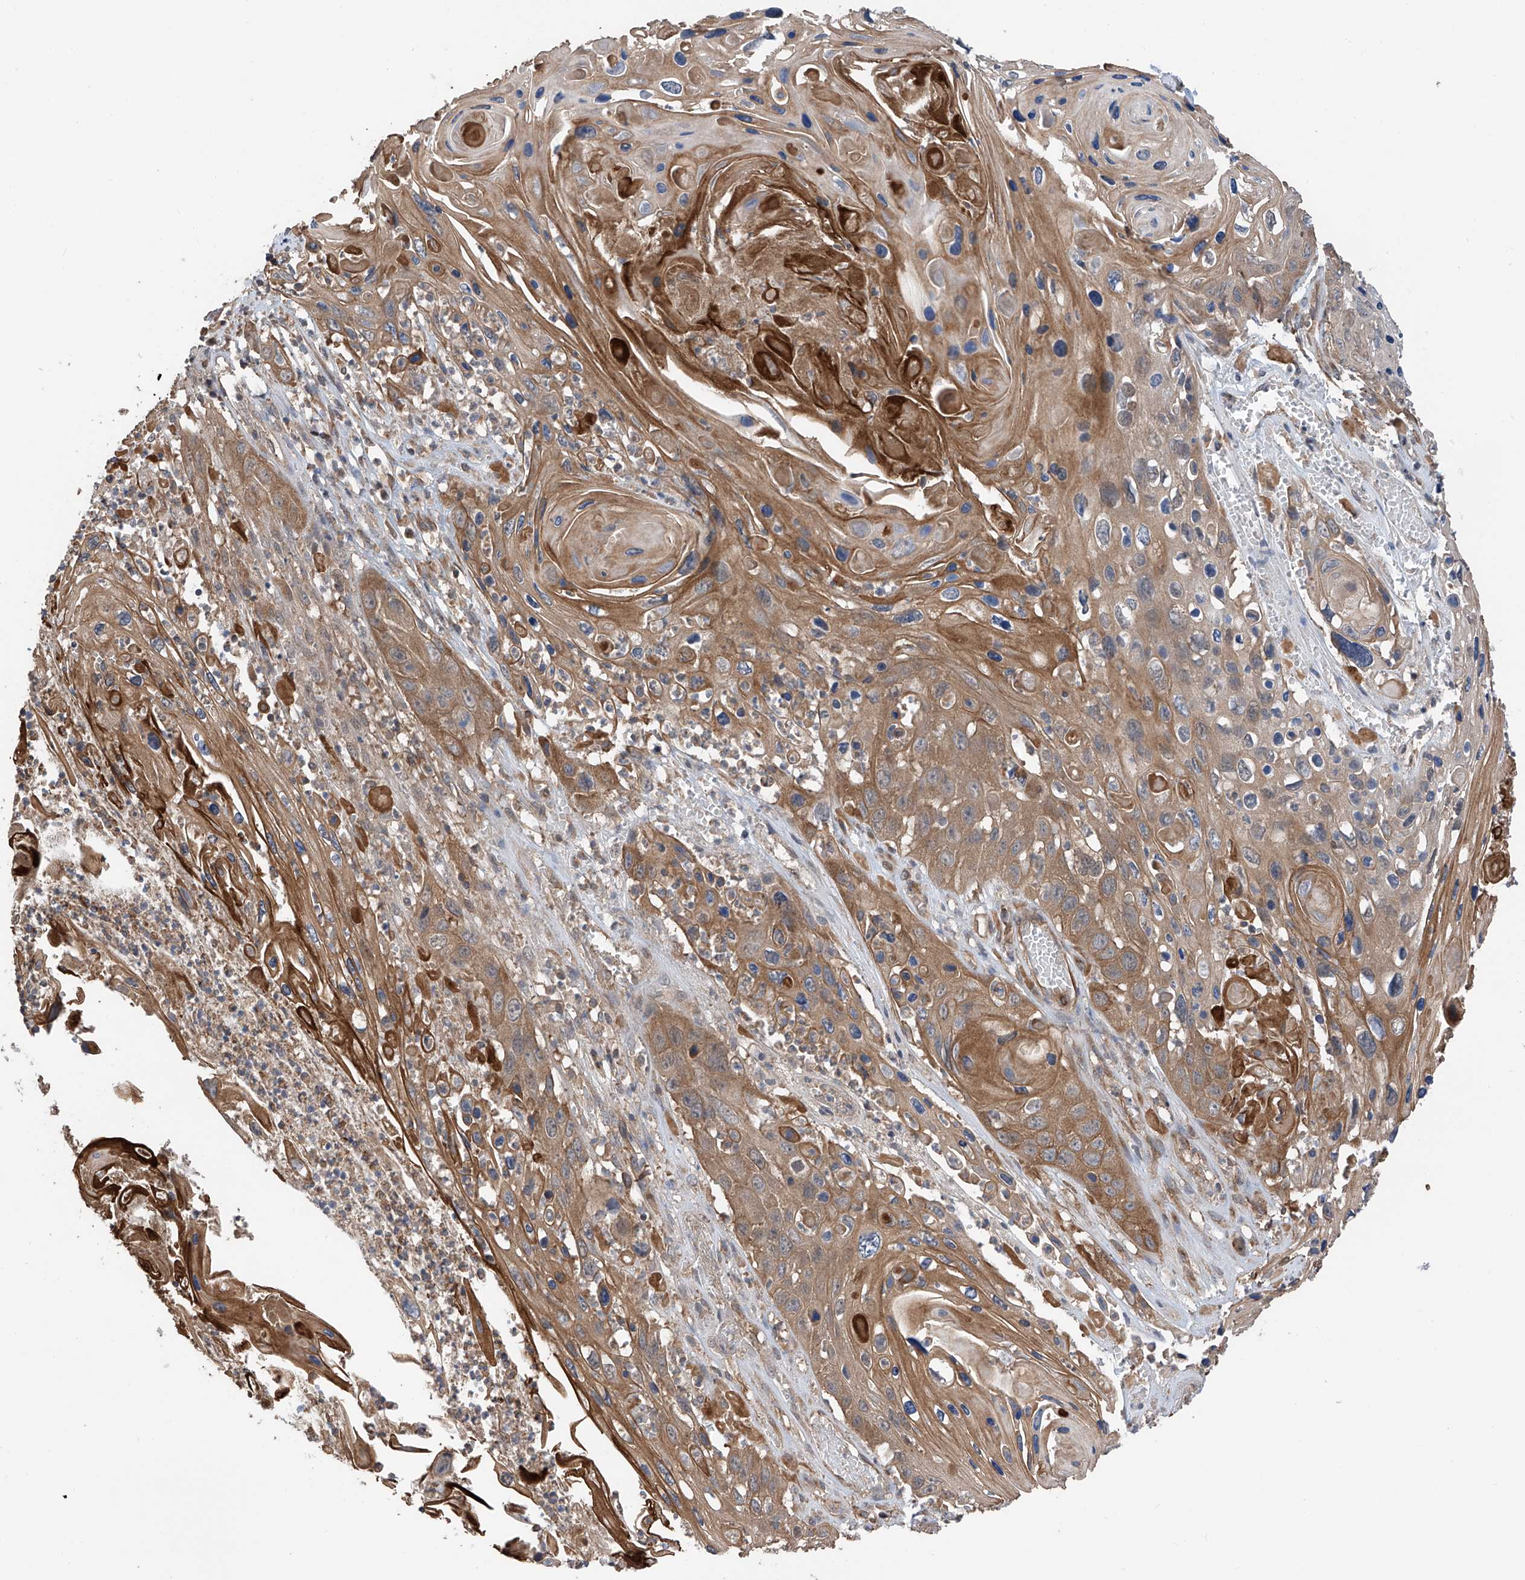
{"staining": {"intensity": "moderate", "quantity": ">75%", "location": "cytoplasmic/membranous"}, "tissue": "skin cancer", "cell_type": "Tumor cells", "image_type": "cancer", "snomed": [{"axis": "morphology", "description": "Squamous cell carcinoma, NOS"}, {"axis": "topography", "description": "Skin"}], "caption": "Tumor cells show medium levels of moderate cytoplasmic/membranous positivity in approximately >75% of cells in skin cancer (squamous cell carcinoma).", "gene": "RPAIN", "patient": {"sex": "male", "age": 55}}